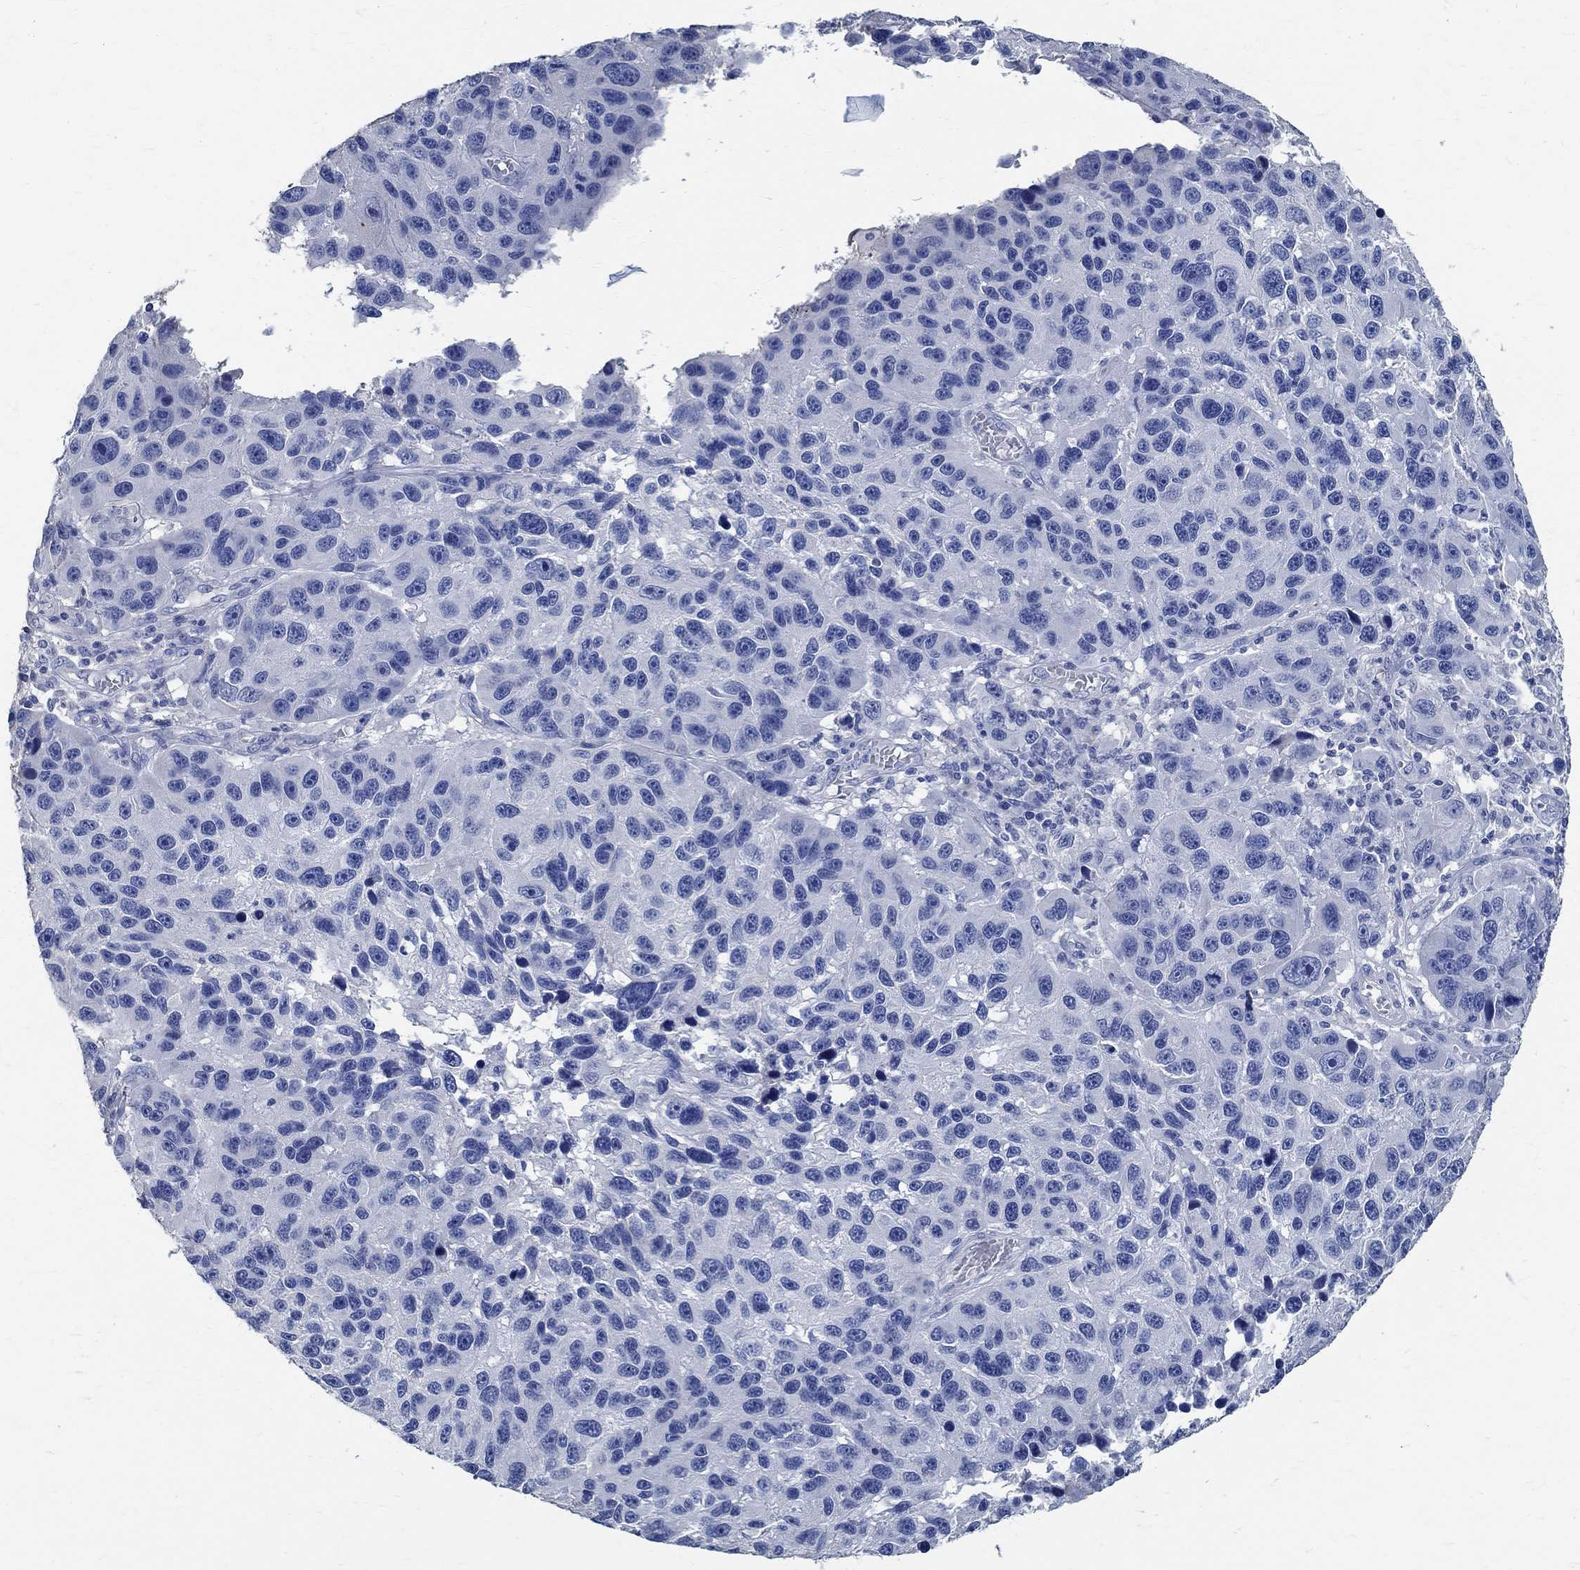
{"staining": {"intensity": "negative", "quantity": "none", "location": "none"}, "tissue": "melanoma", "cell_type": "Tumor cells", "image_type": "cancer", "snomed": [{"axis": "morphology", "description": "Malignant melanoma, NOS"}, {"axis": "topography", "description": "Skin"}], "caption": "Malignant melanoma stained for a protein using immunohistochemistry reveals no staining tumor cells.", "gene": "PRX", "patient": {"sex": "male", "age": 53}}